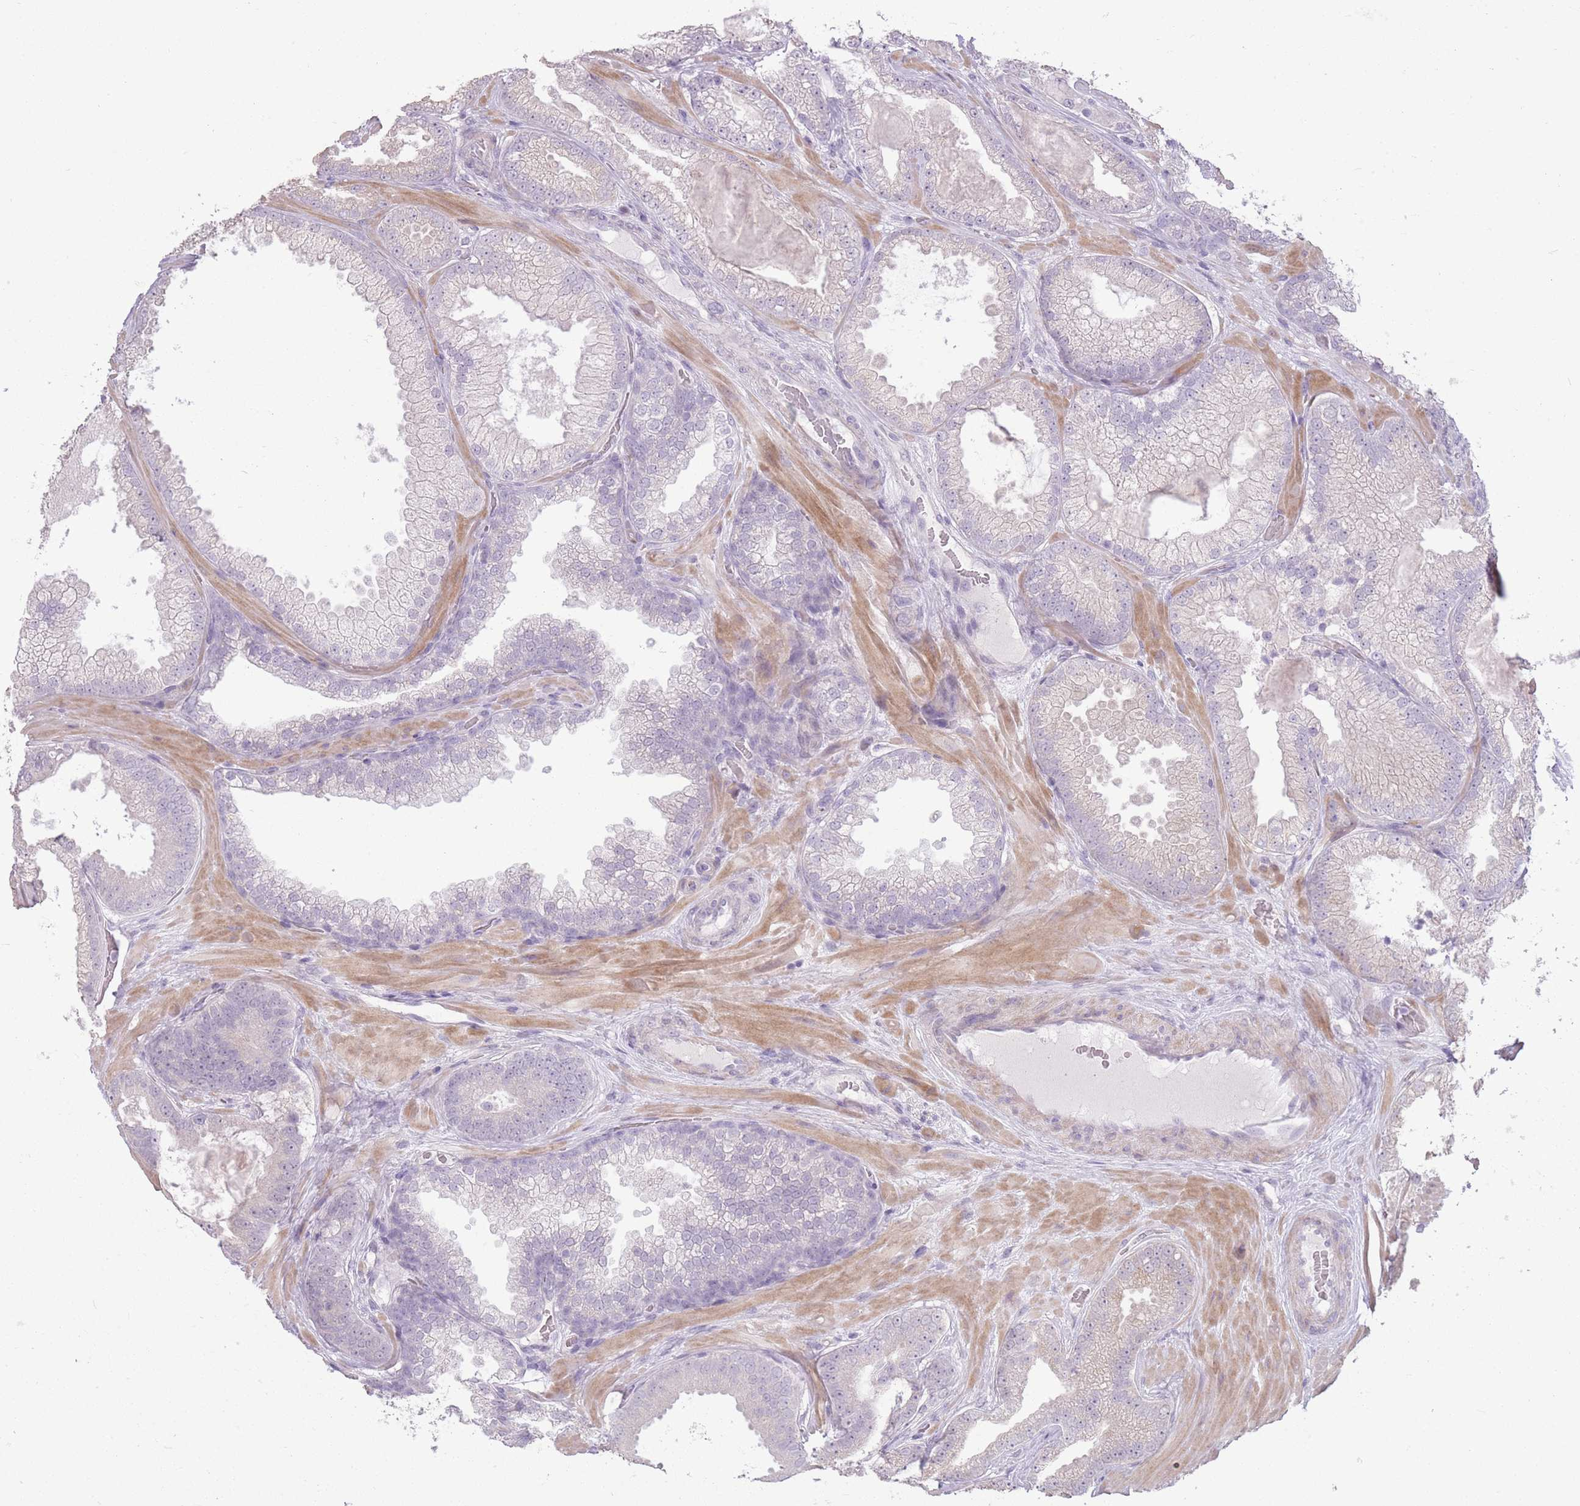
{"staining": {"intensity": "negative", "quantity": "none", "location": "none"}, "tissue": "prostate cancer", "cell_type": "Tumor cells", "image_type": "cancer", "snomed": [{"axis": "morphology", "description": "Adenocarcinoma, Low grade"}, {"axis": "topography", "description": "Prostate"}], "caption": "Histopathology image shows no significant protein staining in tumor cells of prostate cancer. (IHC, brightfield microscopy, high magnification).", "gene": "ZBTB24", "patient": {"sex": "male", "age": 57}}